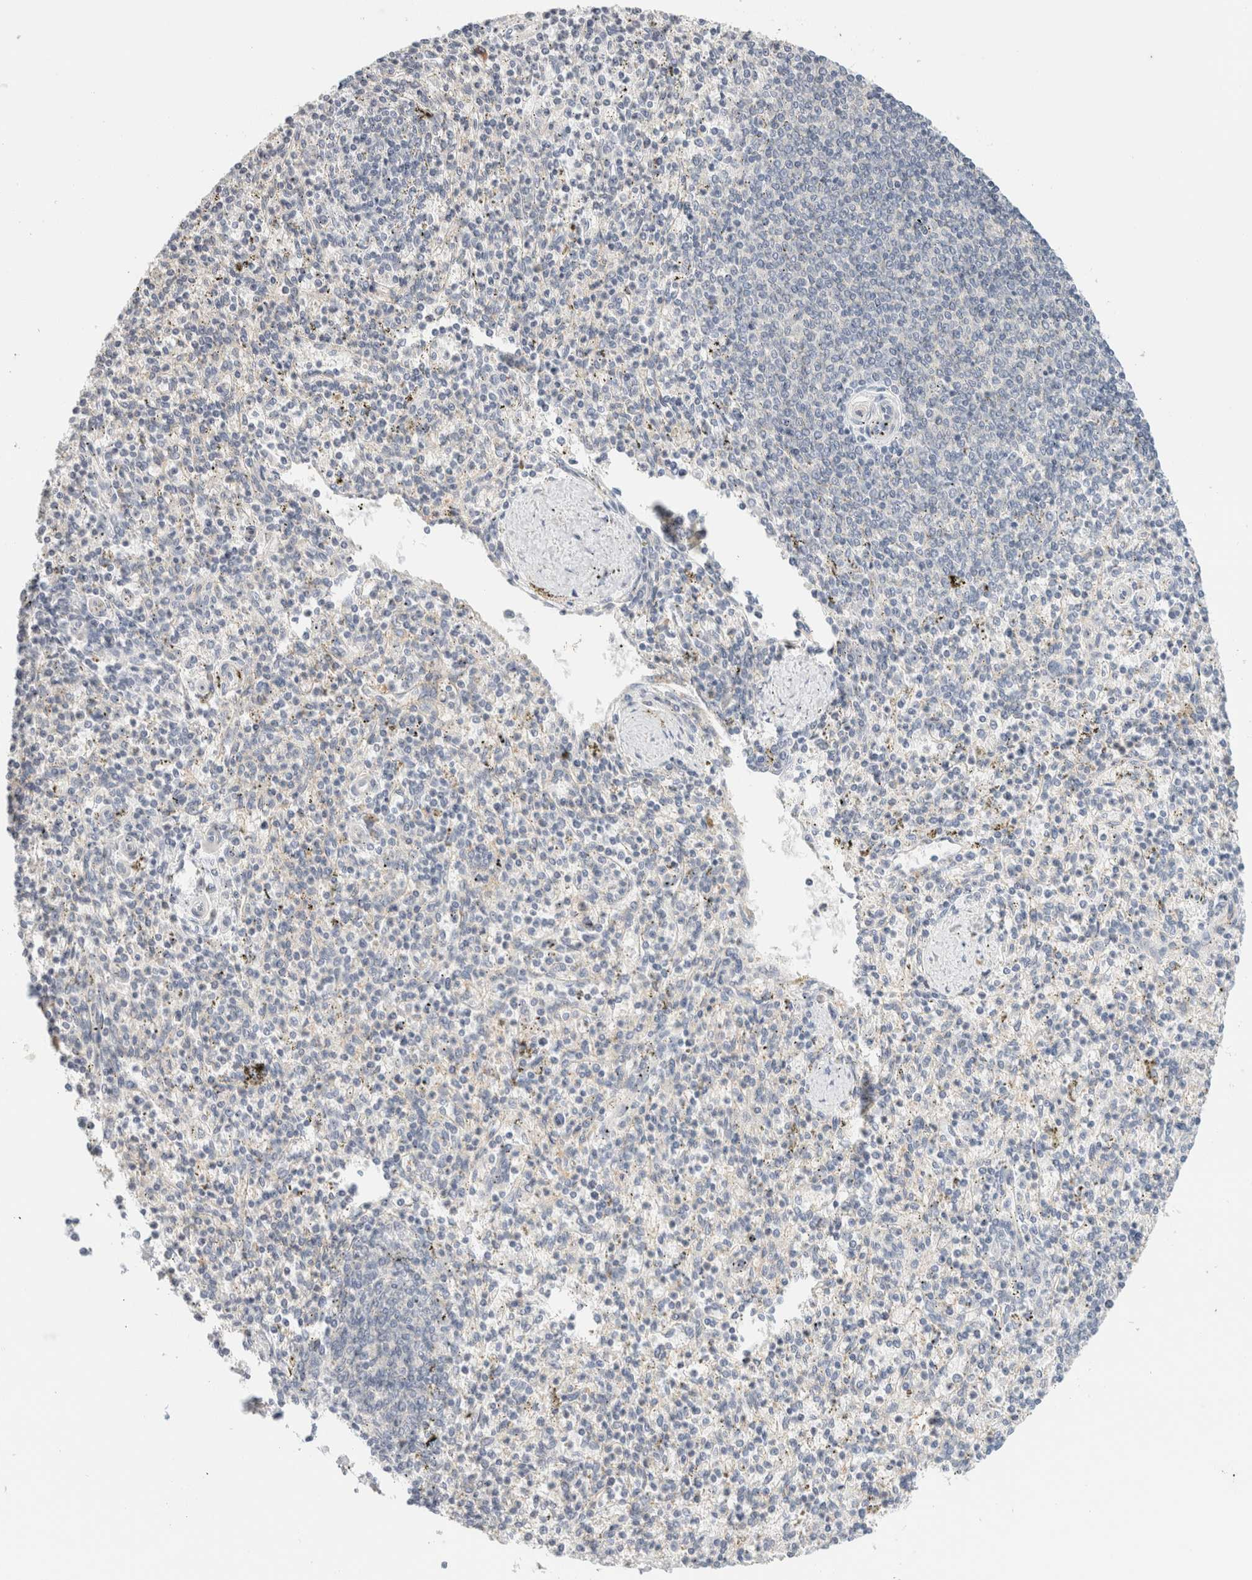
{"staining": {"intensity": "negative", "quantity": "none", "location": "none"}, "tissue": "spleen", "cell_type": "Cells in red pulp", "image_type": "normal", "snomed": [{"axis": "morphology", "description": "Normal tissue, NOS"}, {"axis": "topography", "description": "Spleen"}], "caption": "Immunohistochemistry micrograph of unremarkable human spleen stained for a protein (brown), which demonstrates no staining in cells in red pulp.", "gene": "SPRTN", "patient": {"sex": "male", "age": 72}}